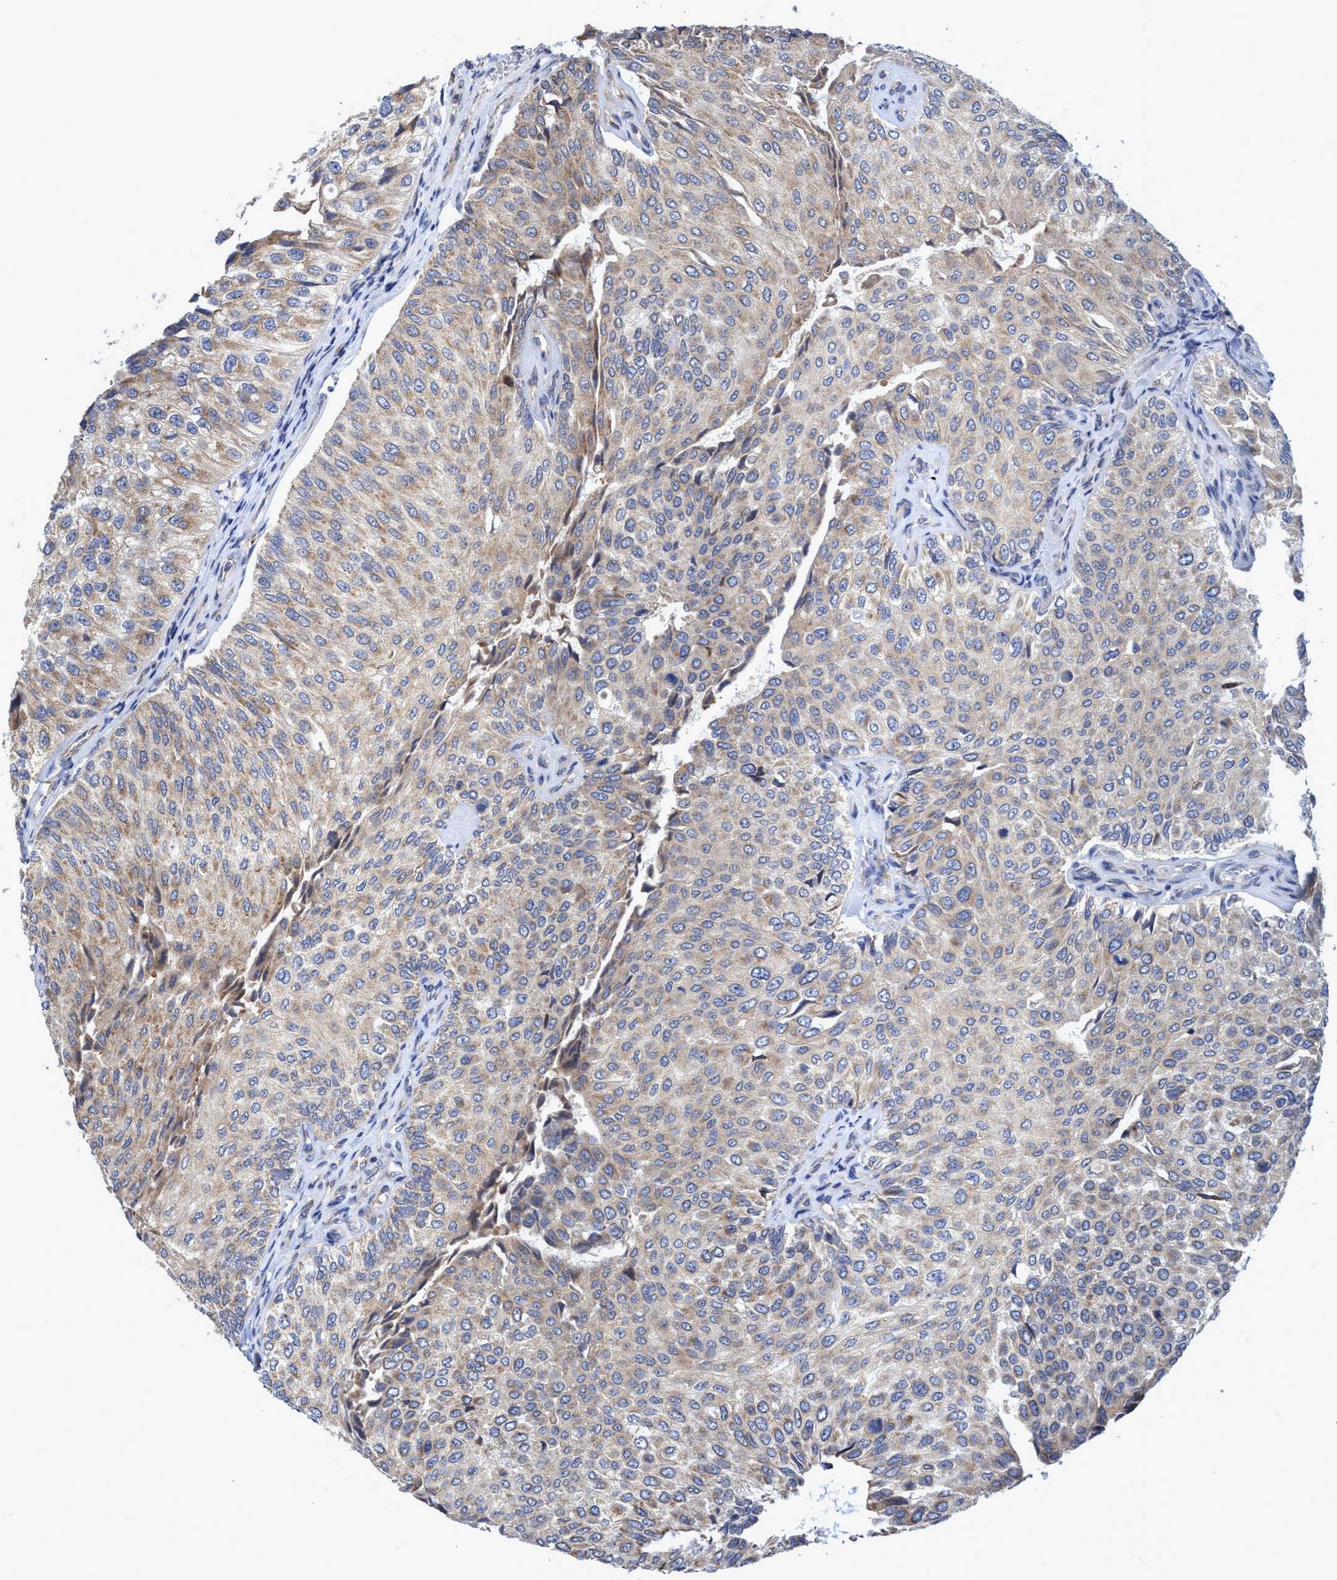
{"staining": {"intensity": "weak", "quantity": ">75%", "location": "cytoplasmic/membranous"}, "tissue": "urothelial cancer", "cell_type": "Tumor cells", "image_type": "cancer", "snomed": [{"axis": "morphology", "description": "Urothelial carcinoma, High grade"}, {"axis": "topography", "description": "Kidney"}, {"axis": "topography", "description": "Urinary bladder"}], "caption": "A brown stain highlights weak cytoplasmic/membranous positivity of a protein in urothelial cancer tumor cells. (brown staining indicates protein expression, while blue staining denotes nuclei).", "gene": "NAT16", "patient": {"sex": "male", "age": 77}}